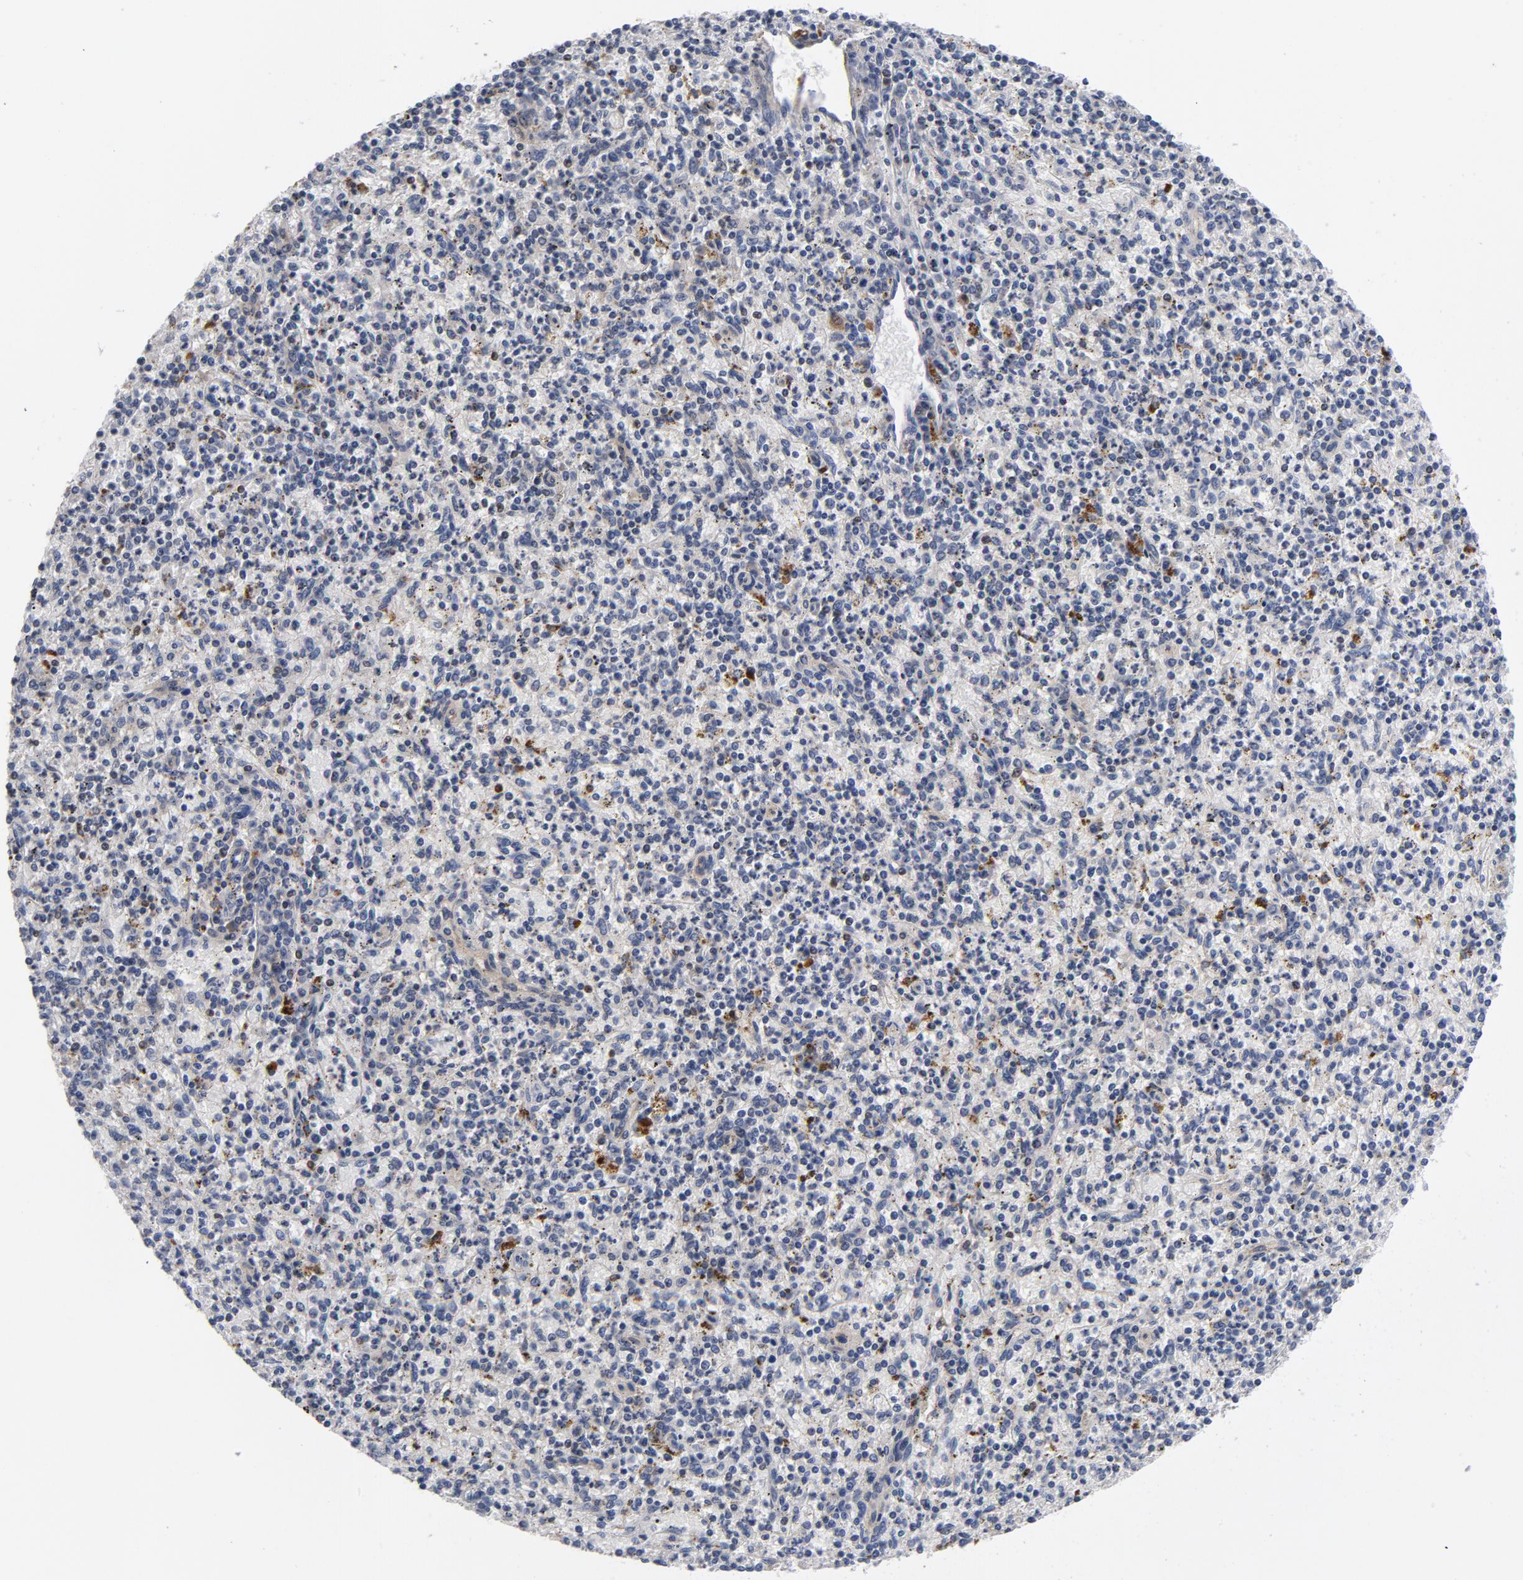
{"staining": {"intensity": "strong", "quantity": "25%-75%", "location": "cytoplasmic/membranous"}, "tissue": "spleen", "cell_type": "Cells in red pulp", "image_type": "normal", "snomed": [{"axis": "morphology", "description": "Normal tissue, NOS"}, {"axis": "topography", "description": "Spleen"}], "caption": "Immunohistochemistry staining of benign spleen, which demonstrates high levels of strong cytoplasmic/membranous staining in about 25%-75% of cells in red pulp indicating strong cytoplasmic/membranous protein expression. The staining was performed using DAB (brown) for protein detection and nuclei were counterstained in hematoxylin (blue).", "gene": "TRADD", "patient": {"sex": "male", "age": 72}}